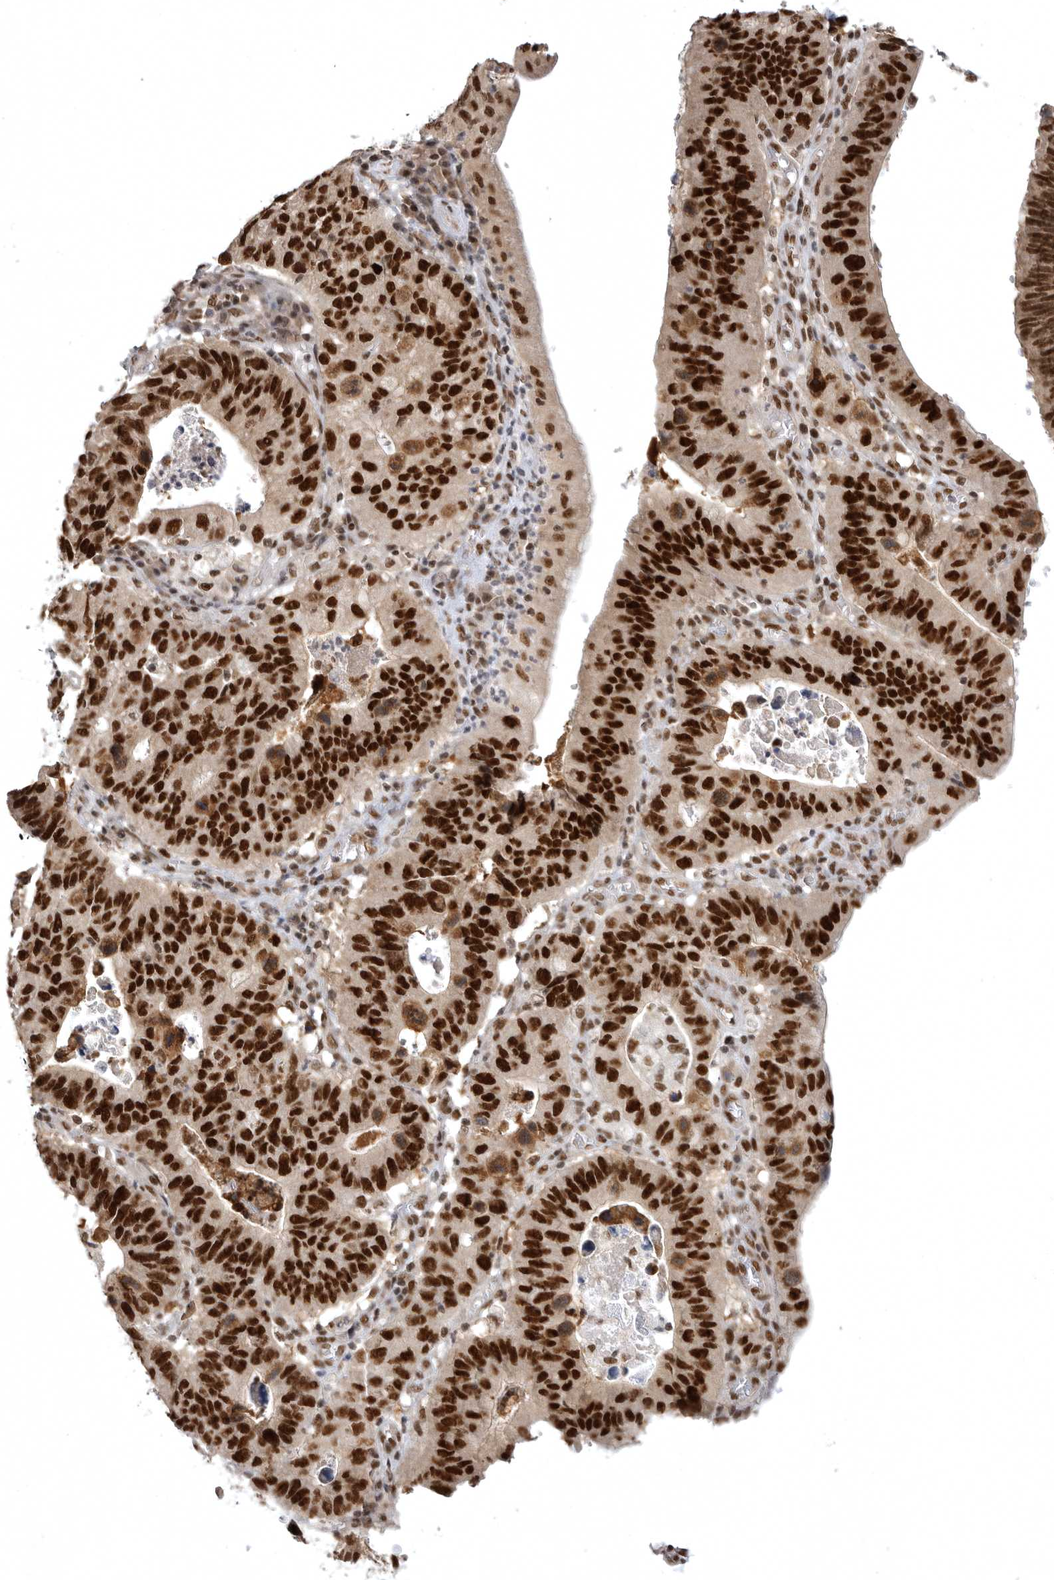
{"staining": {"intensity": "strong", "quantity": ">75%", "location": "nuclear"}, "tissue": "stomach cancer", "cell_type": "Tumor cells", "image_type": "cancer", "snomed": [{"axis": "morphology", "description": "Adenocarcinoma, NOS"}, {"axis": "topography", "description": "Stomach"}], "caption": "This photomicrograph exhibits immunohistochemistry staining of stomach adenocarcinoma, with high strong nuclear staining in about >75% of tumor cells.", "gene": "ZNF830", "patient": {"sex": "male", "age": 59}}